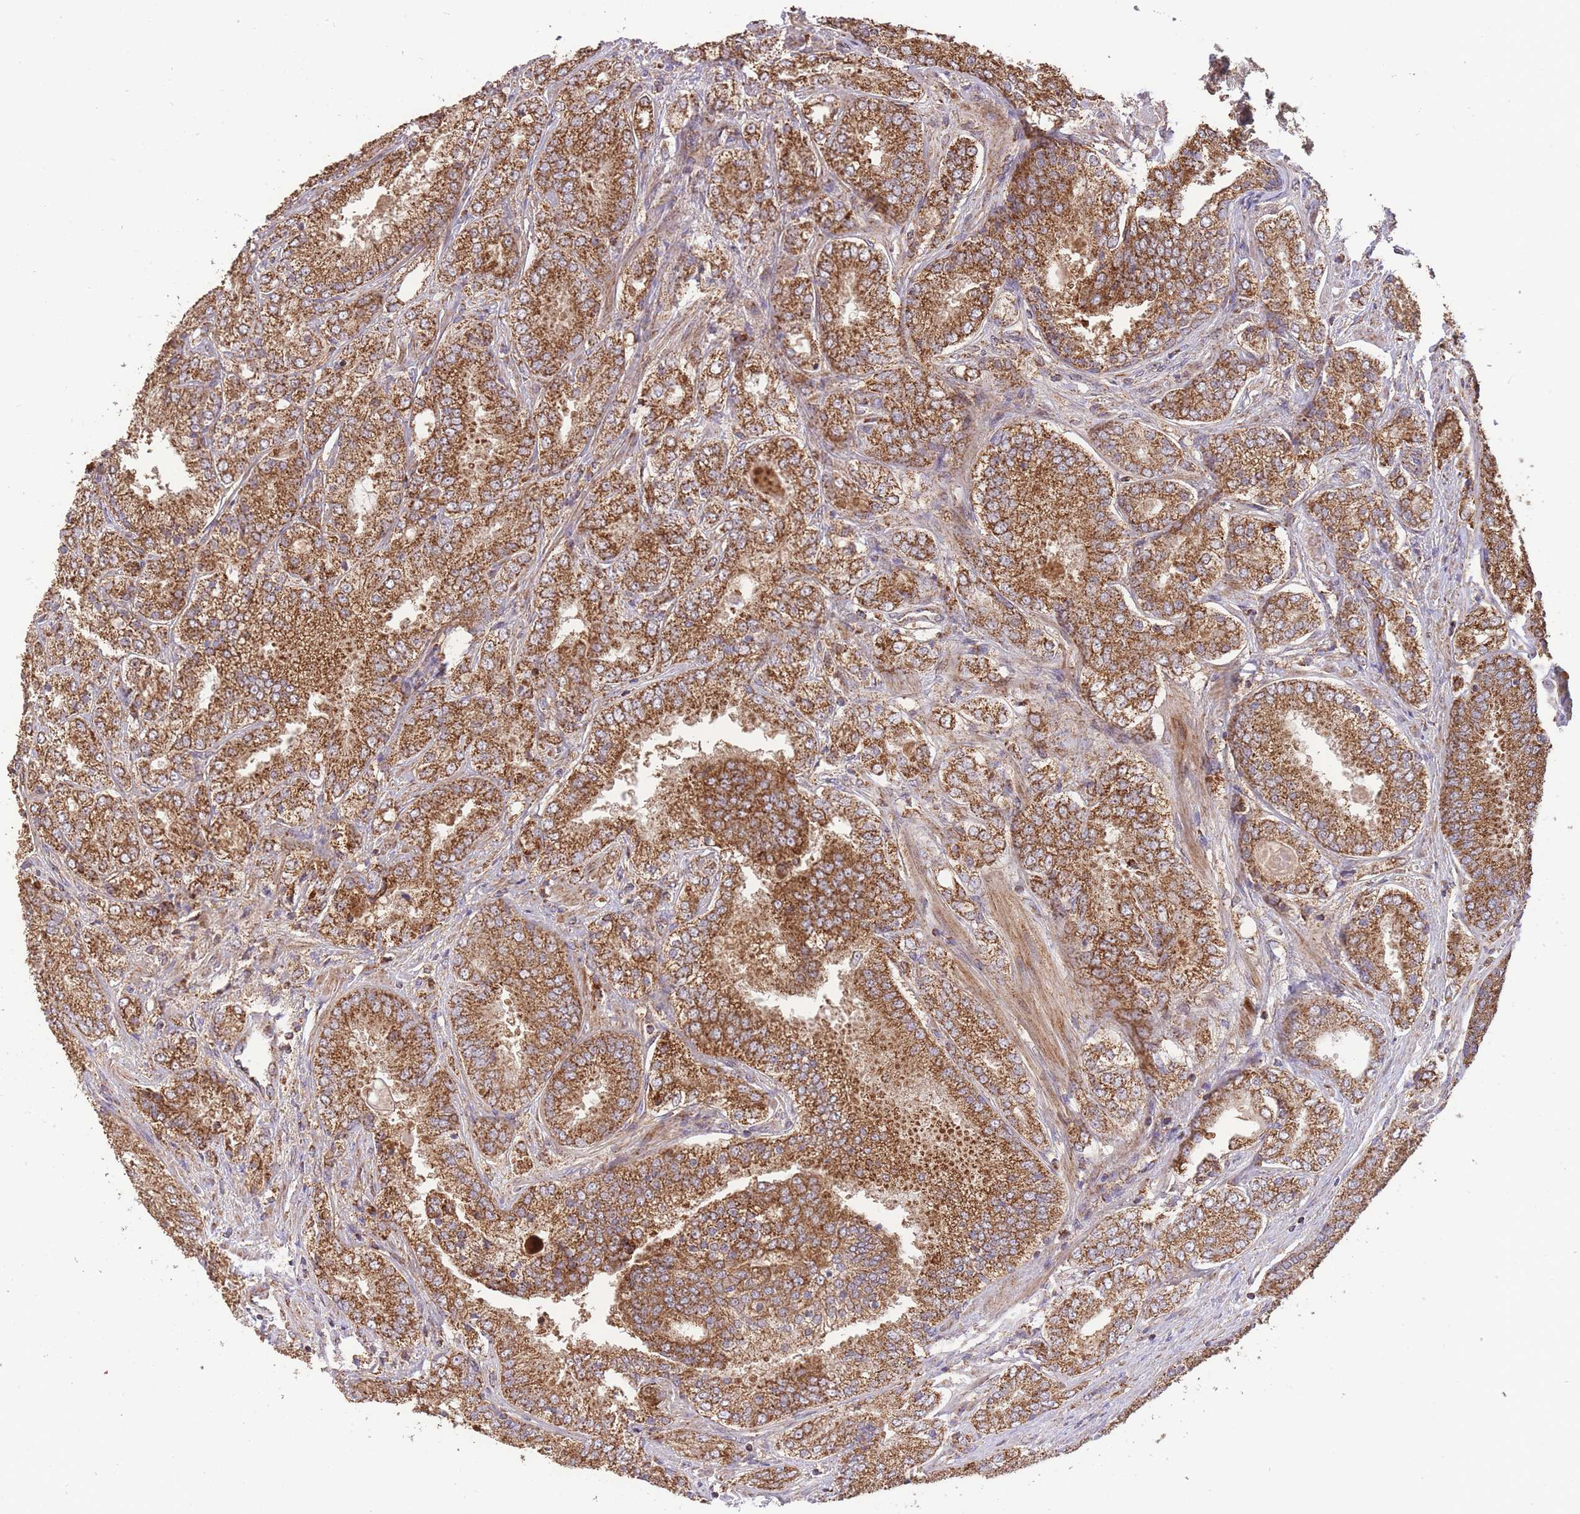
{"staining": {"intensity": "strong", "quantity": ">75%", "location": "cytoplasmic/membranous"}, "tissue": "prostate cancer", "cell_type": "Tumor cells", "image_type": "cancer", "snomed": [{"axis": "morphology", "description": "Adenocarcinoma, High grade"}, {"axis": "topography", "description": "Prostate"}], "caption": "Immunohistochemical staining of human prostate cancer (adenocarcinoma (high-grade)) demonstrates strong cytoplasmic/membranous protein staining in approximately >75% of tumor cells.", "gene": "PREP", "patient": {"sex": "male", "age": 63}}